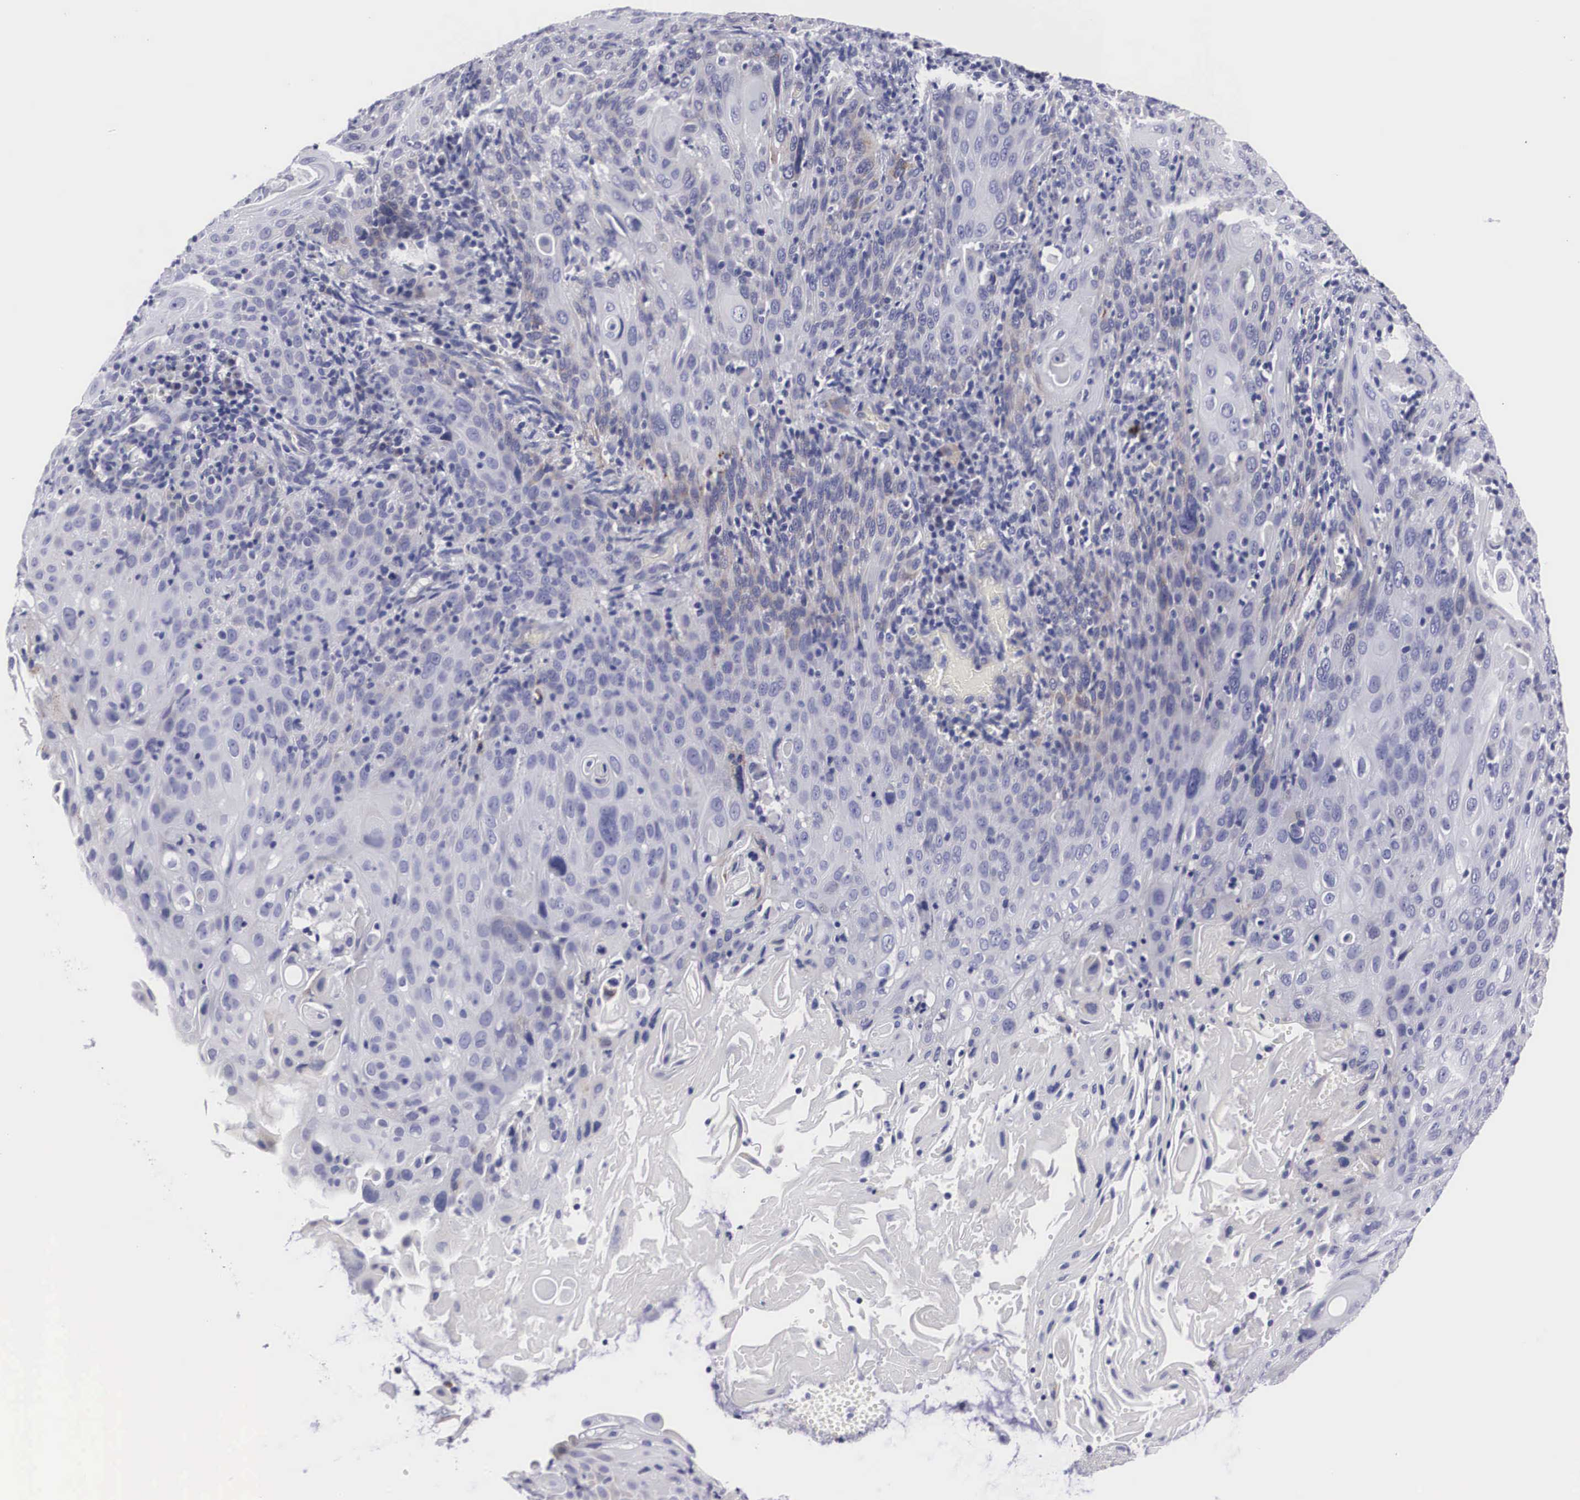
{"staining": {"intensity": "negative", "quantity": "none", "location": "none"}, "tissue": "cervical cancer", "cell_type": "Tumor cells", "image_type": "cancer", "snomed": [{"axis": "morphology", "description": "Squamous cell carcinoma, NOS"}, {"axis": "topography", "description": "Cervix"}], "caption": "Human cervical cancer stained for a protein using immunohistochemistry shows no positivity in tumor cells.", "gene": "ARMCX3", "patient": {"sex": "female", "age": 54}}